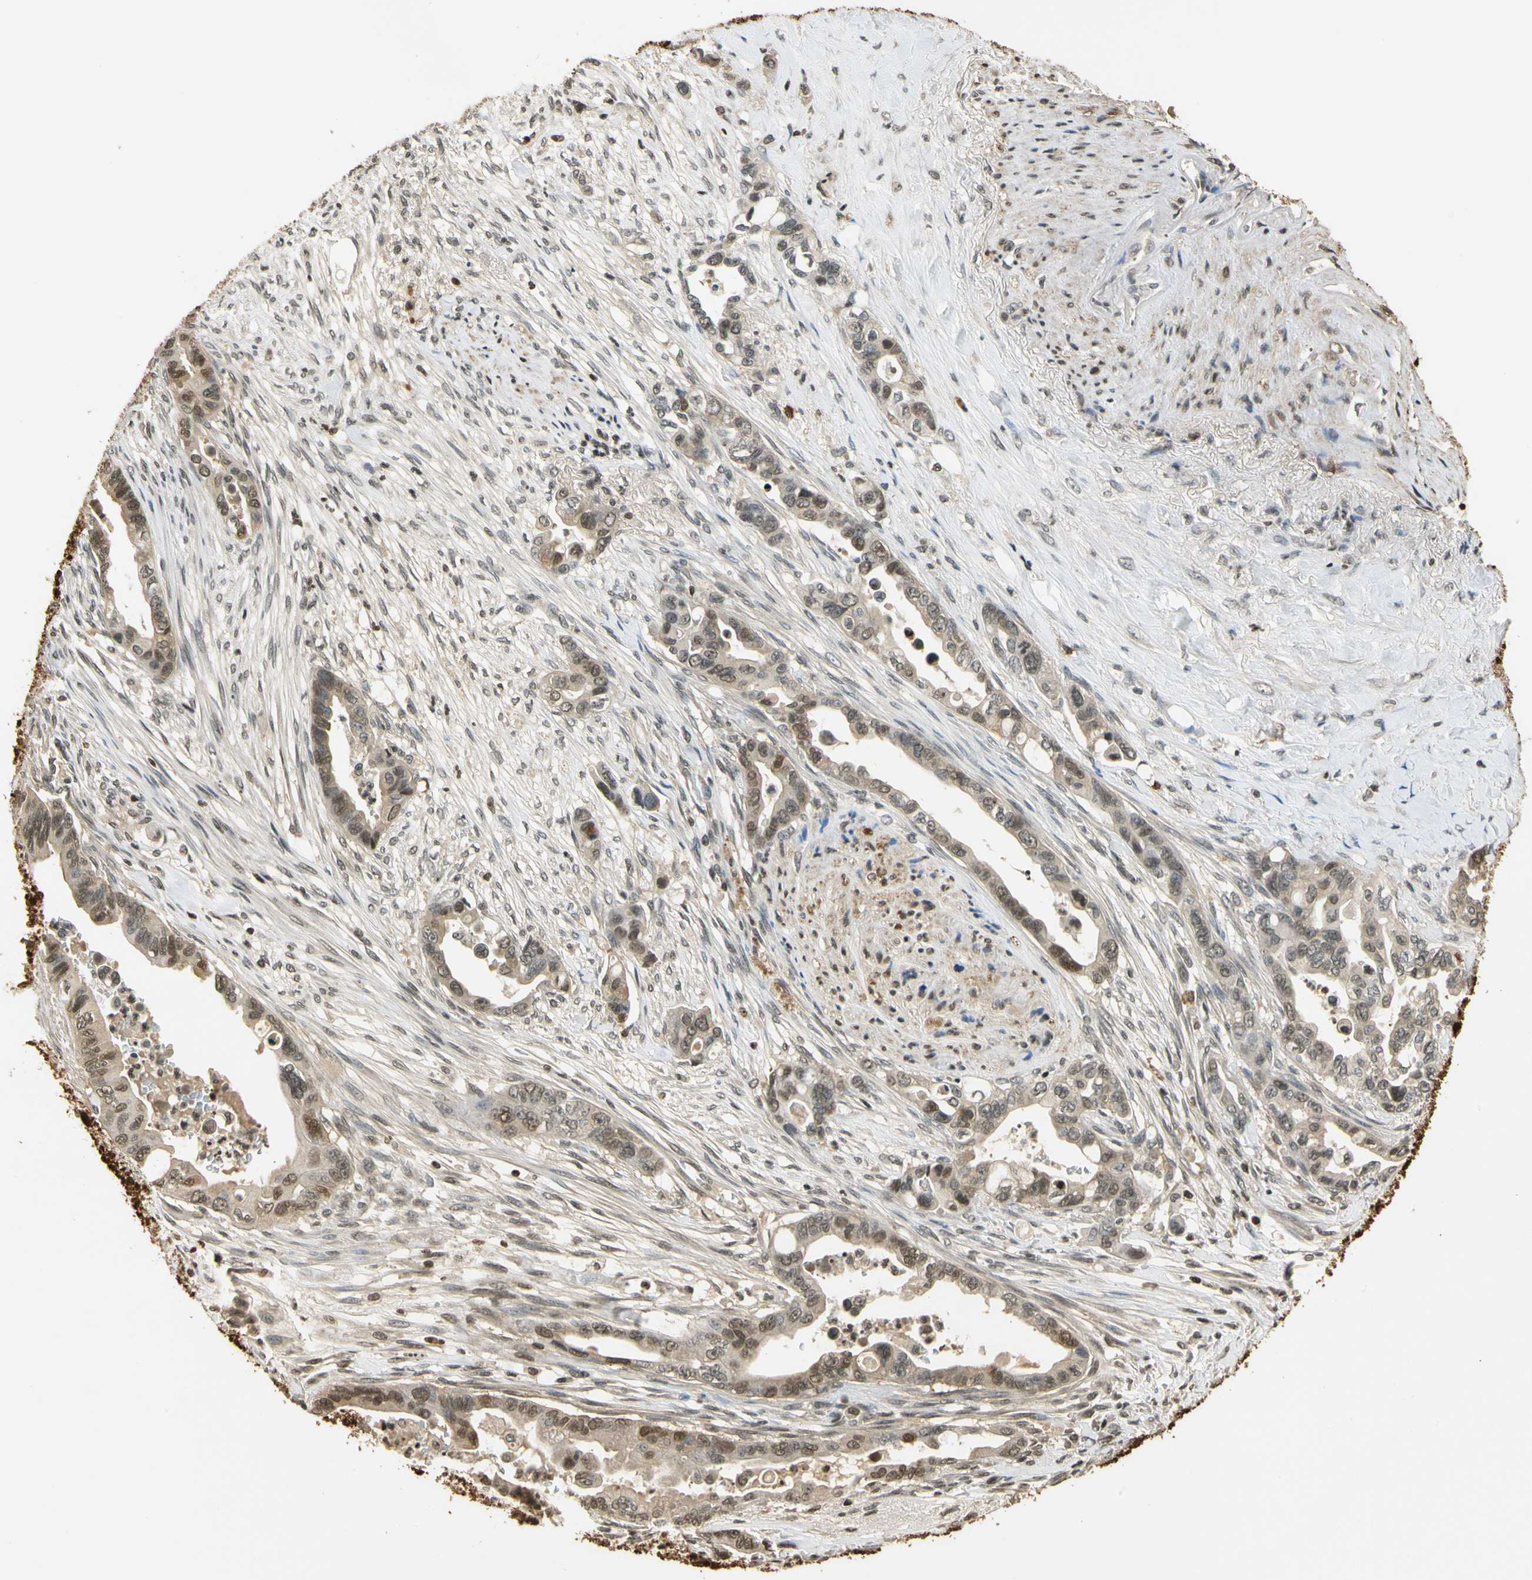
{"staining": {"intensity": "weak", "quantity": ">75%", "location": "cytoplasmic/membranous,nuclear"}, "tissue": "pancreatic cancer", "cell_type": "Tumor cells", "image_type": "cancer", "snomed": [{"axis": "morphology", "description": "Adenocarcinoma, NOS"}, {"axis": "topography", "description": "Pancreas"}], "caption": "This is an image of IHC staining of pancreatic adenocarcinoma, which shows weak expression in the cytoplasmic/membranous and nuclear of tumor cells.", "gene": "SOD1", "patient": {"sex": "male", "age": 70}}